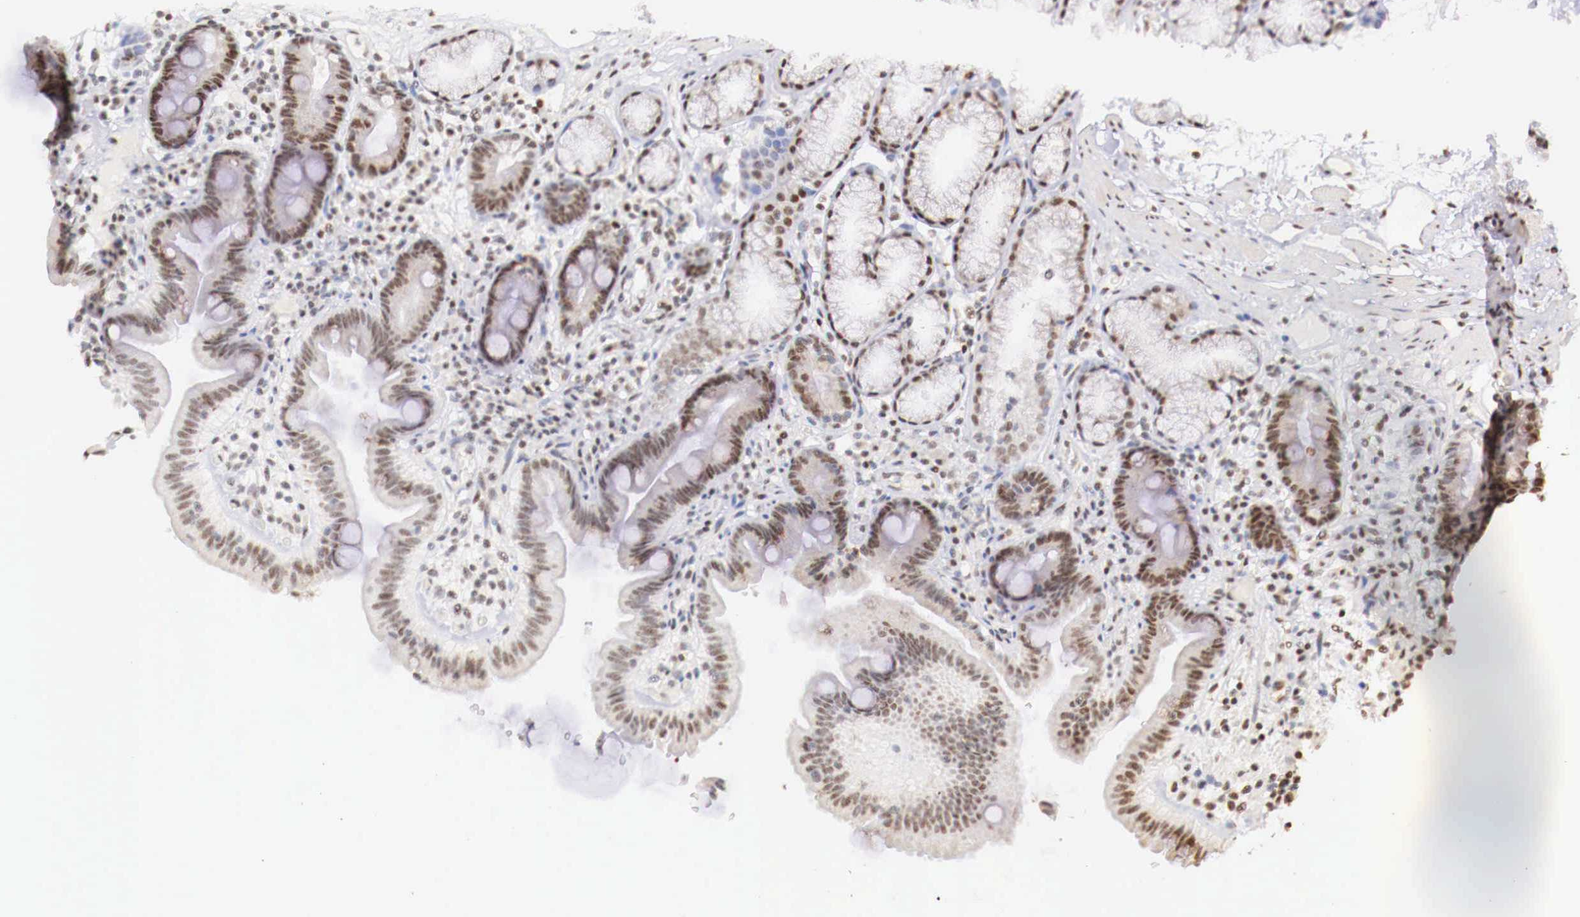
{"staining": {"intensity": "moderate", "quantity": ">75%", "location": "nuclear"}, "tissue": "duodenum", "cell_type": "Glandular cells", "image_type": "normal", "snomed": [{"axis": "morphology", "description": "Normal tissue, NOS"}, {"axis": "topography", "description": "Duodenum"}], "caption": "Immunohistochemistry (IHC) of benign duodenum shows medium levels of moderate nuclear expression in about >75% of glandular cells. Using DAB (brown) and hematoxylin (blue) stains, captured at high magnification using brightfield microscopy.", "gene": "SP1", "patient": {"sex": "female", "age": 48}}